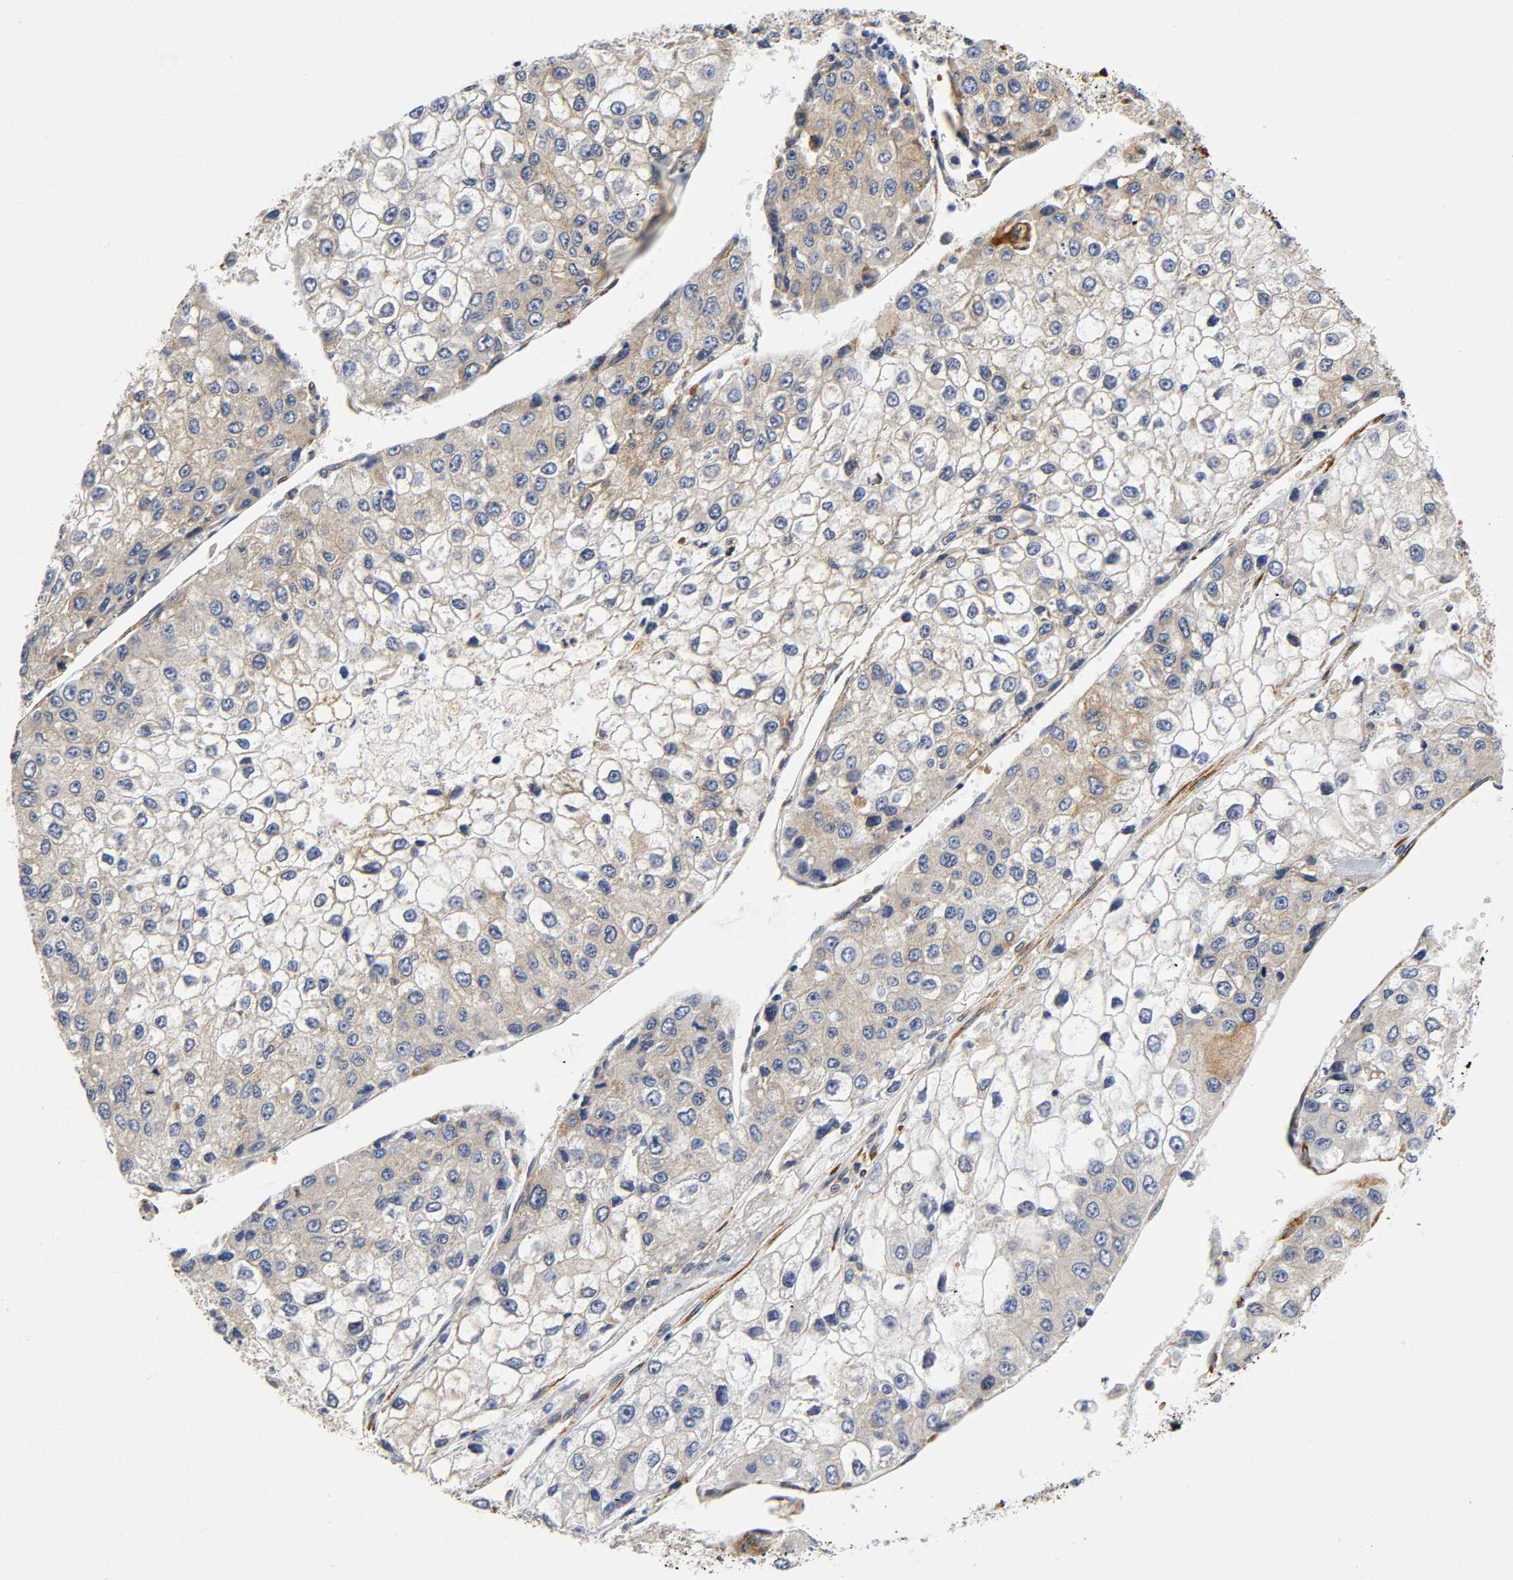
{"staining": {"intensity": "weak", "quantity": ">75%", "location": "cytoplasmic/membranous"}, "tissue": "liver cancer", "cell_type": "Tumor cells", "image_type": "cancer", "snomed": [{"axis": "morphology", "description": "Carcinoma, Hepatocellular, NOS"}, {"axis": "topography", "description": "Liver"}], "caption": "High-magnification brightfield microscopy of hepatocellular carcinoma (liver) stained with DAB (3,3'-diaminobenzidine) (brown) and counterstained with hematoxylin (blue). tumor cells exhibit weak cytoplasmic/membranous positivity is present in about>75% of cells.", "gene": "SOS2", "patient": {"sex": "female", "age": 66}}